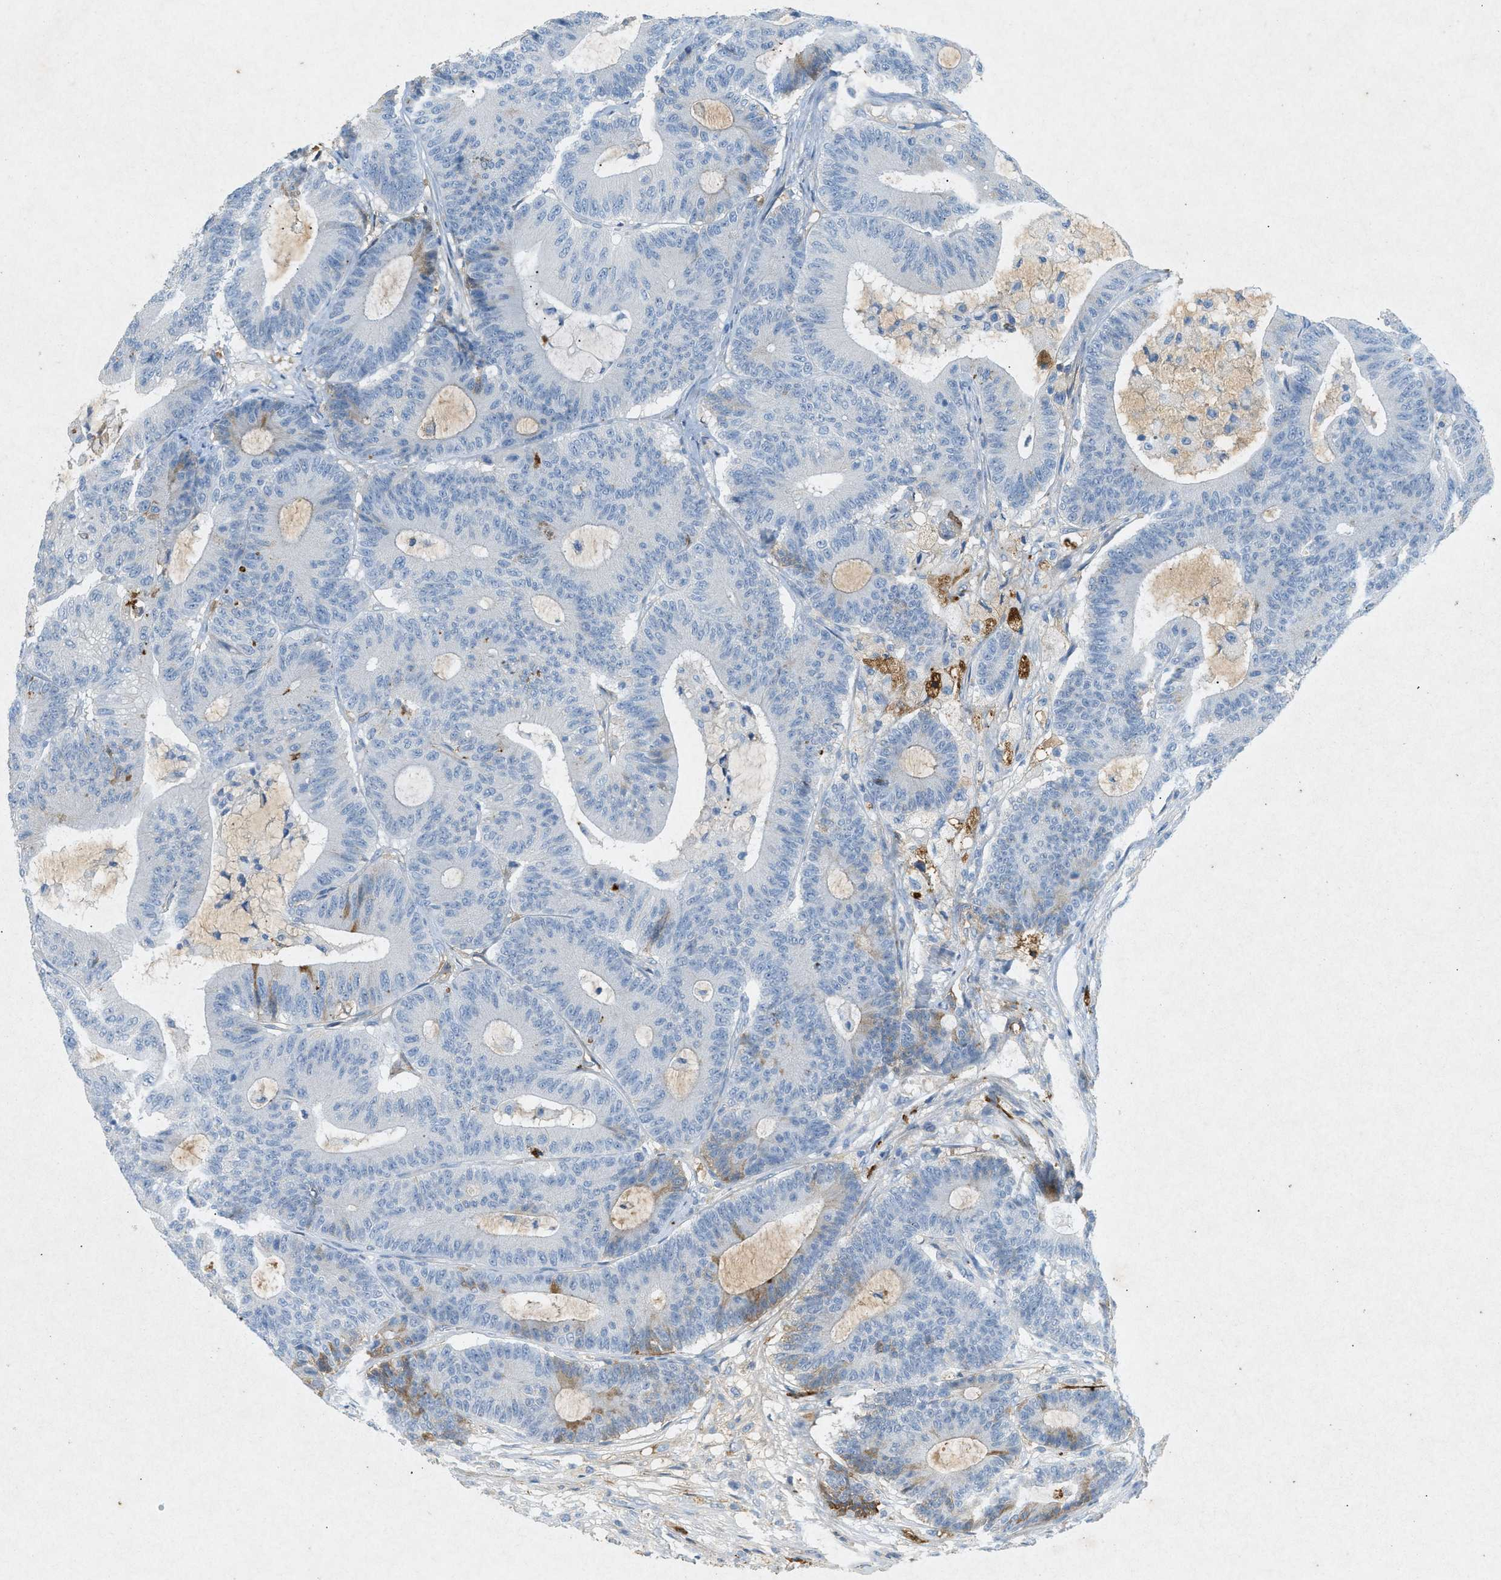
{"staining": {"intensity": "weak", "quantity": "<25%", "location": "cytoplasmic/membranous"}, "tissue": "colorectal cancer", "cell_type": "Tumor cells", "image_type": "cancer", "snomed": [{"axis": "morphology", "description": "Adenocarcinoma, NOS"}, {"axis": "topography", "description": "Colon"}], "caption": "This is an IHC histopathology image of colorectal cancer (adenocarcinoma). There is no expression in tumor cells.", "gene": "F2", "patient": {"sex": "female", "age": 84}}